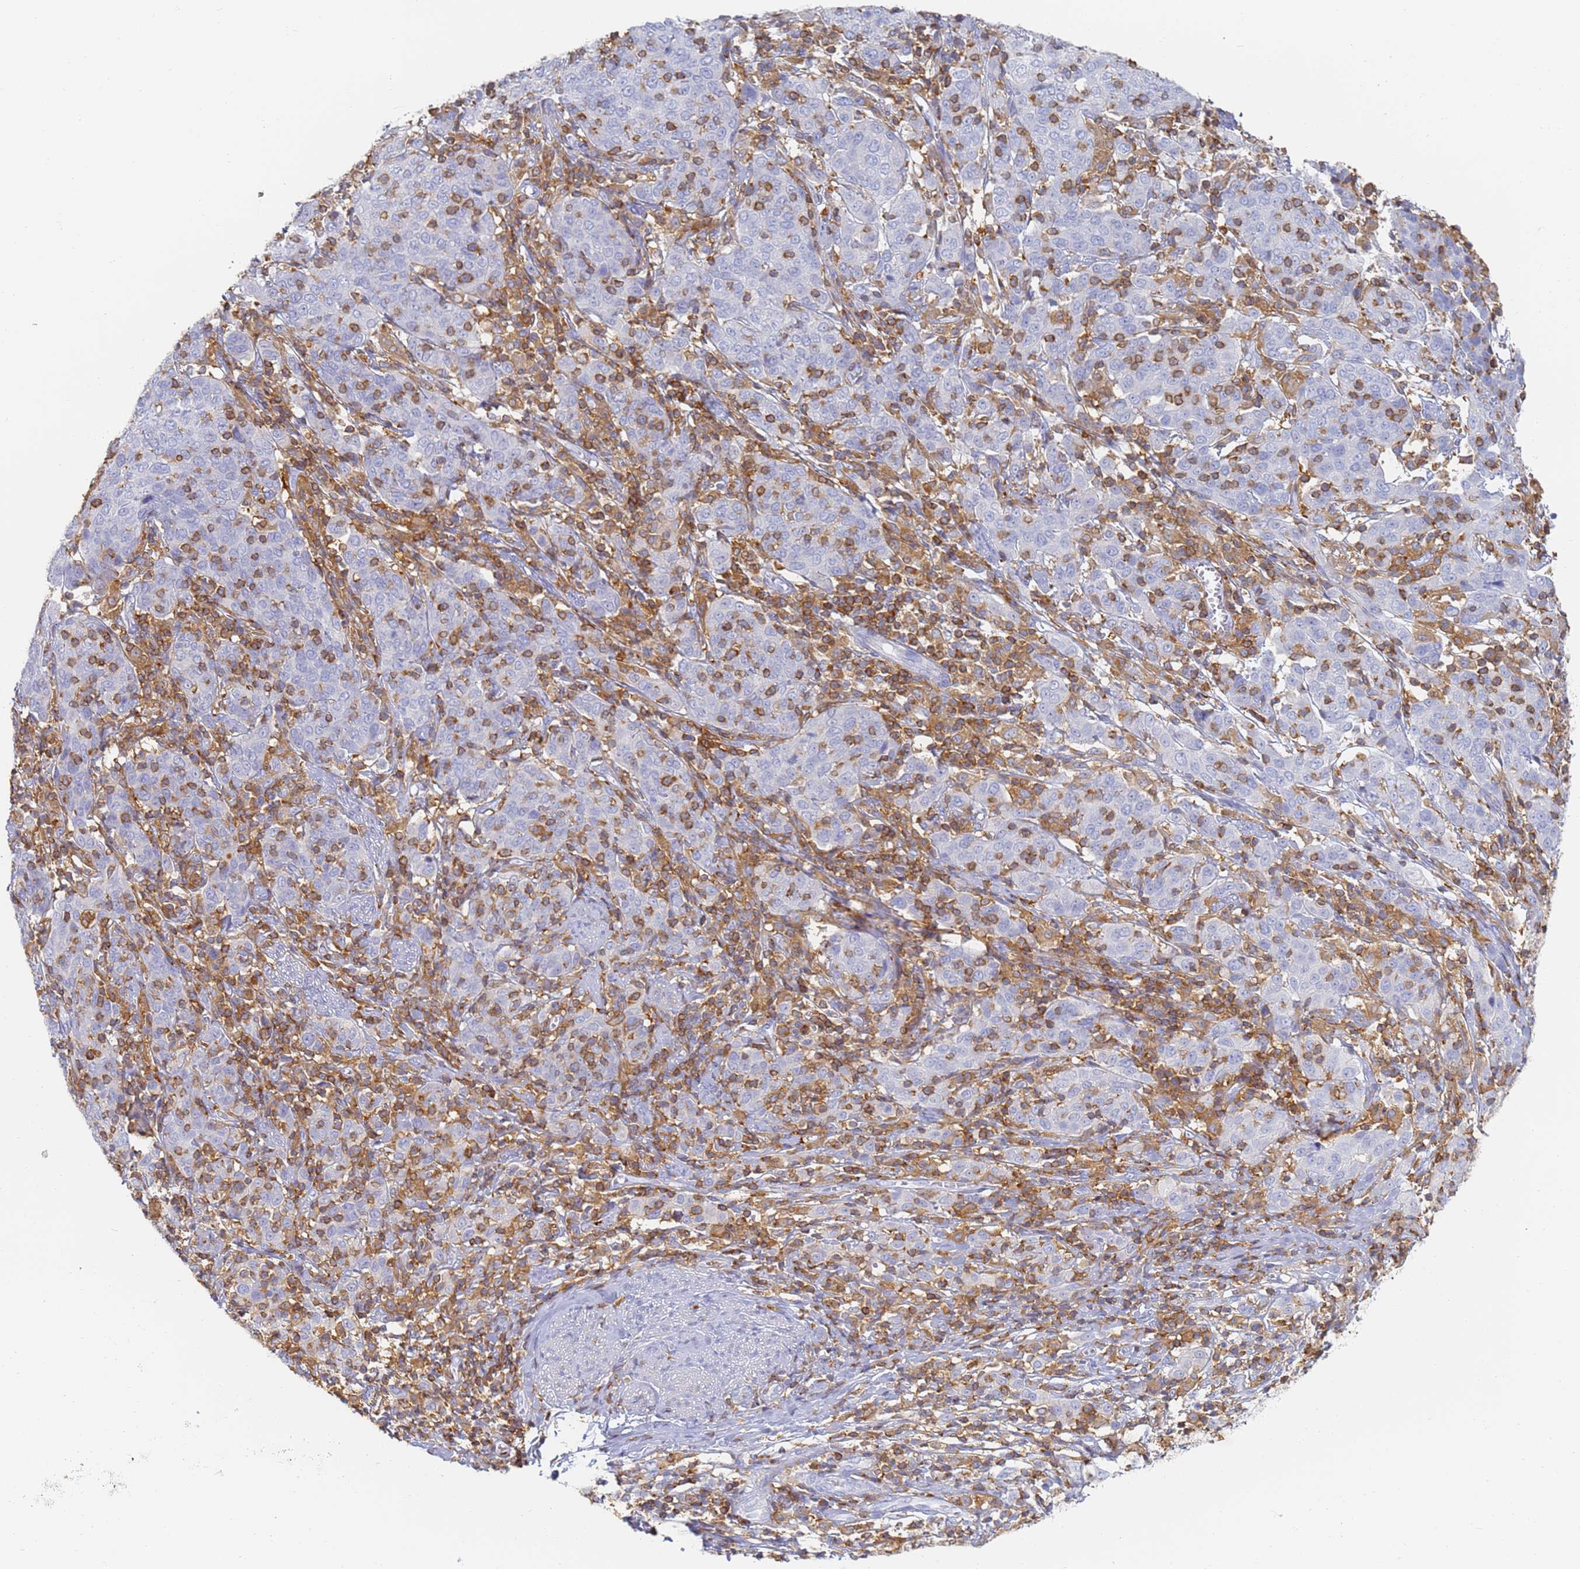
{"staining": {"intensity": "negative", "quantity": "none", "location": "none"}, "tissue": "cervical cancer", "cell_type": "Tumor cells", "image_type": "cancer", "snomed": [{"axis": "morphology", "description": "Squamous cell carcinoma, NOS"}, {"axis": "topography", "description": "Cervix"}], "caption": "Tumor cells are negative for brown protein staining in cervical squamous cell carcinoma. Brightfield microscopy of immunohistochemistry (IHC) stained with DAB (3,3'-diaminobenzidine) (brown) and hematoxylin (blue), captured at high magnification.", "gene": "BIN2", "patient": {"sex": "female", "age": 67}}